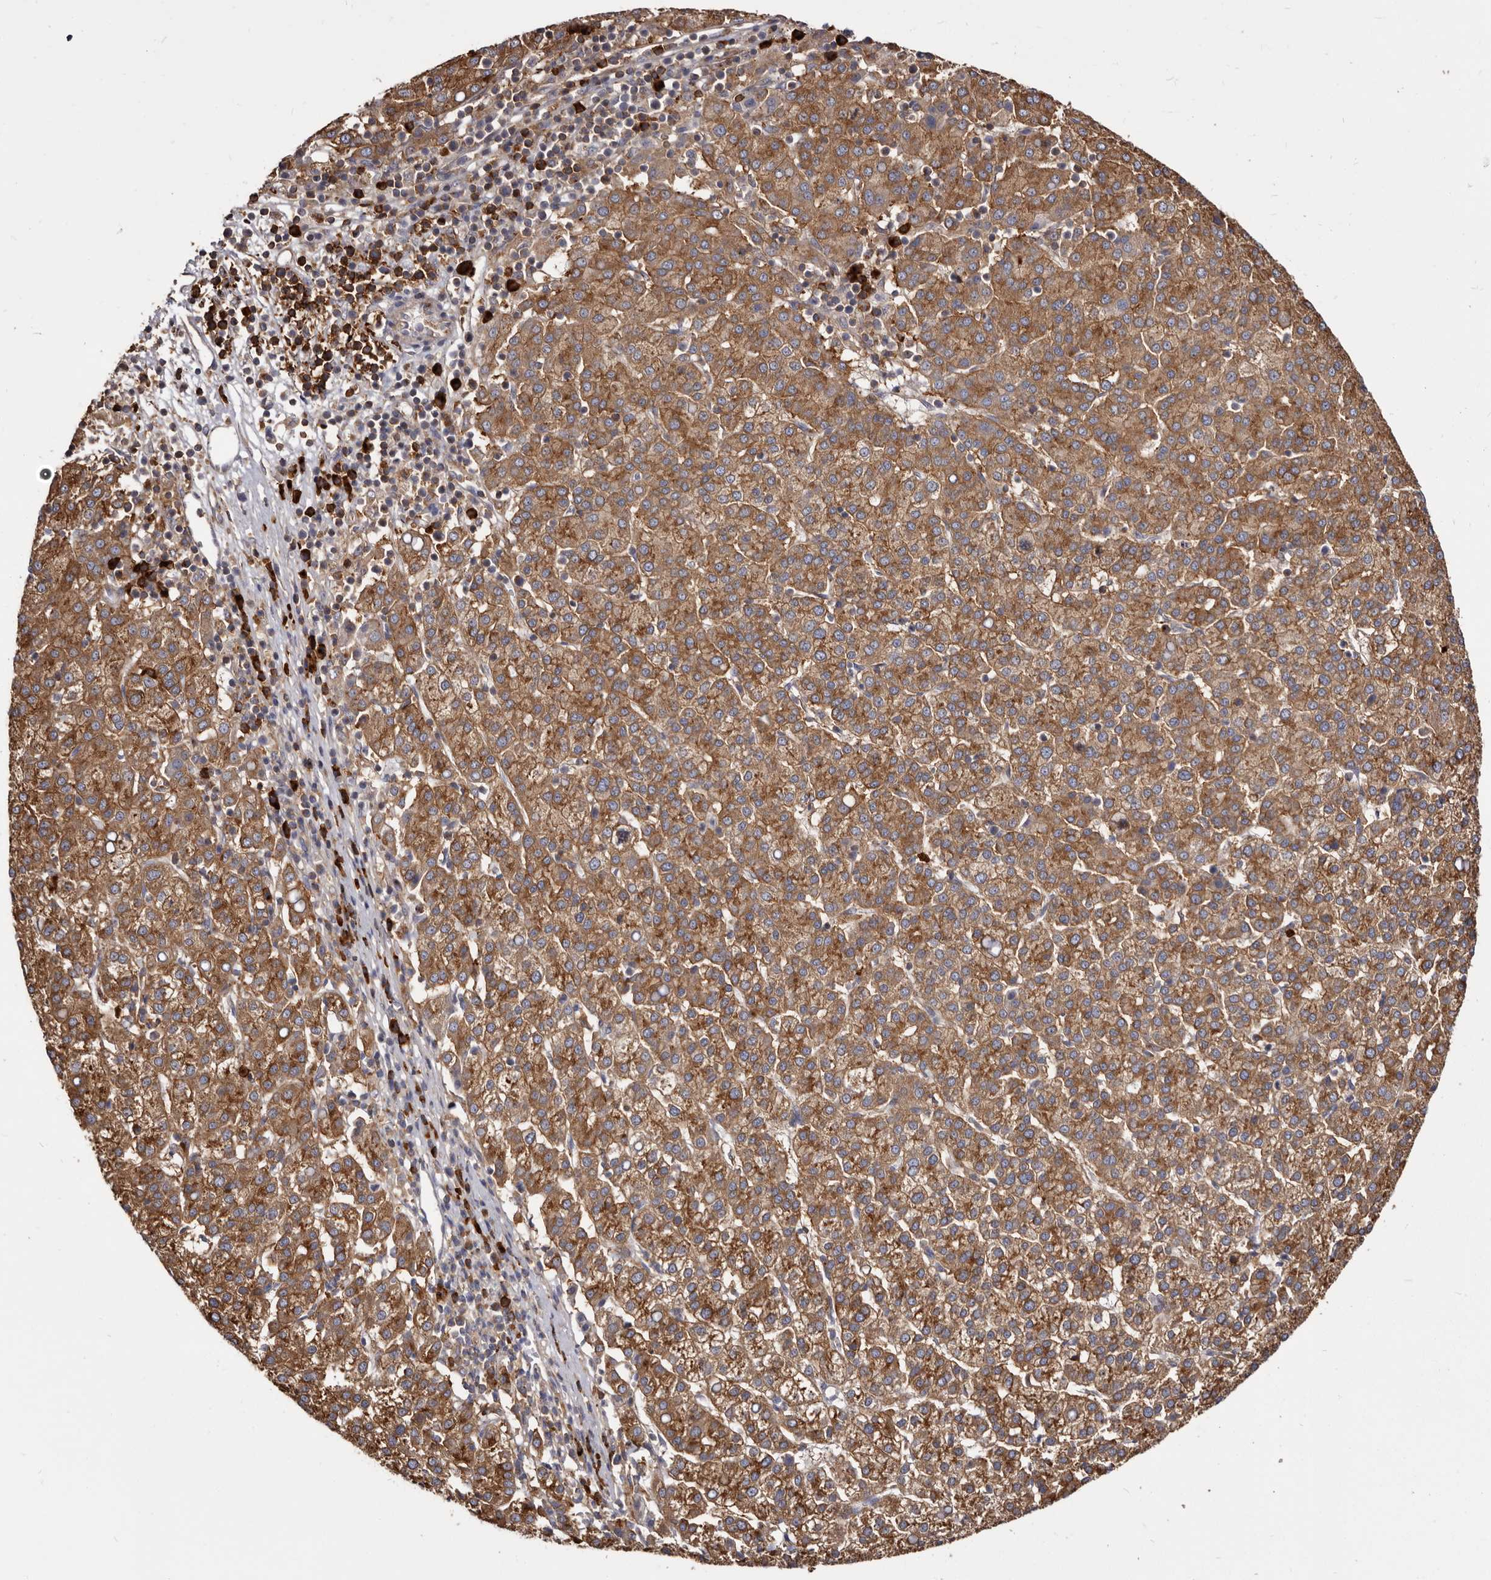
{"staining": {"intensity": "moderate", "quantity": ">75%", "location": "cytoplasmic/membranous"}, "tissue": "liver cancer", "cell_type": "Tumor cells", "image_type": "cancer", "snomed": [{"axis": "morphology", "description": "Carcinoma, Hepatocellular, NOS"}, {"axis": "topography", "description": "Liver"}], "caption": "This is an image of IHC staining of liver cancer (hepatocellular carcinoma), which shows moderate expression in the cytoplasmic/membranous of tumor cells.", "gene": "TPD52", "patient": {"sex": "female", "age": 58}}